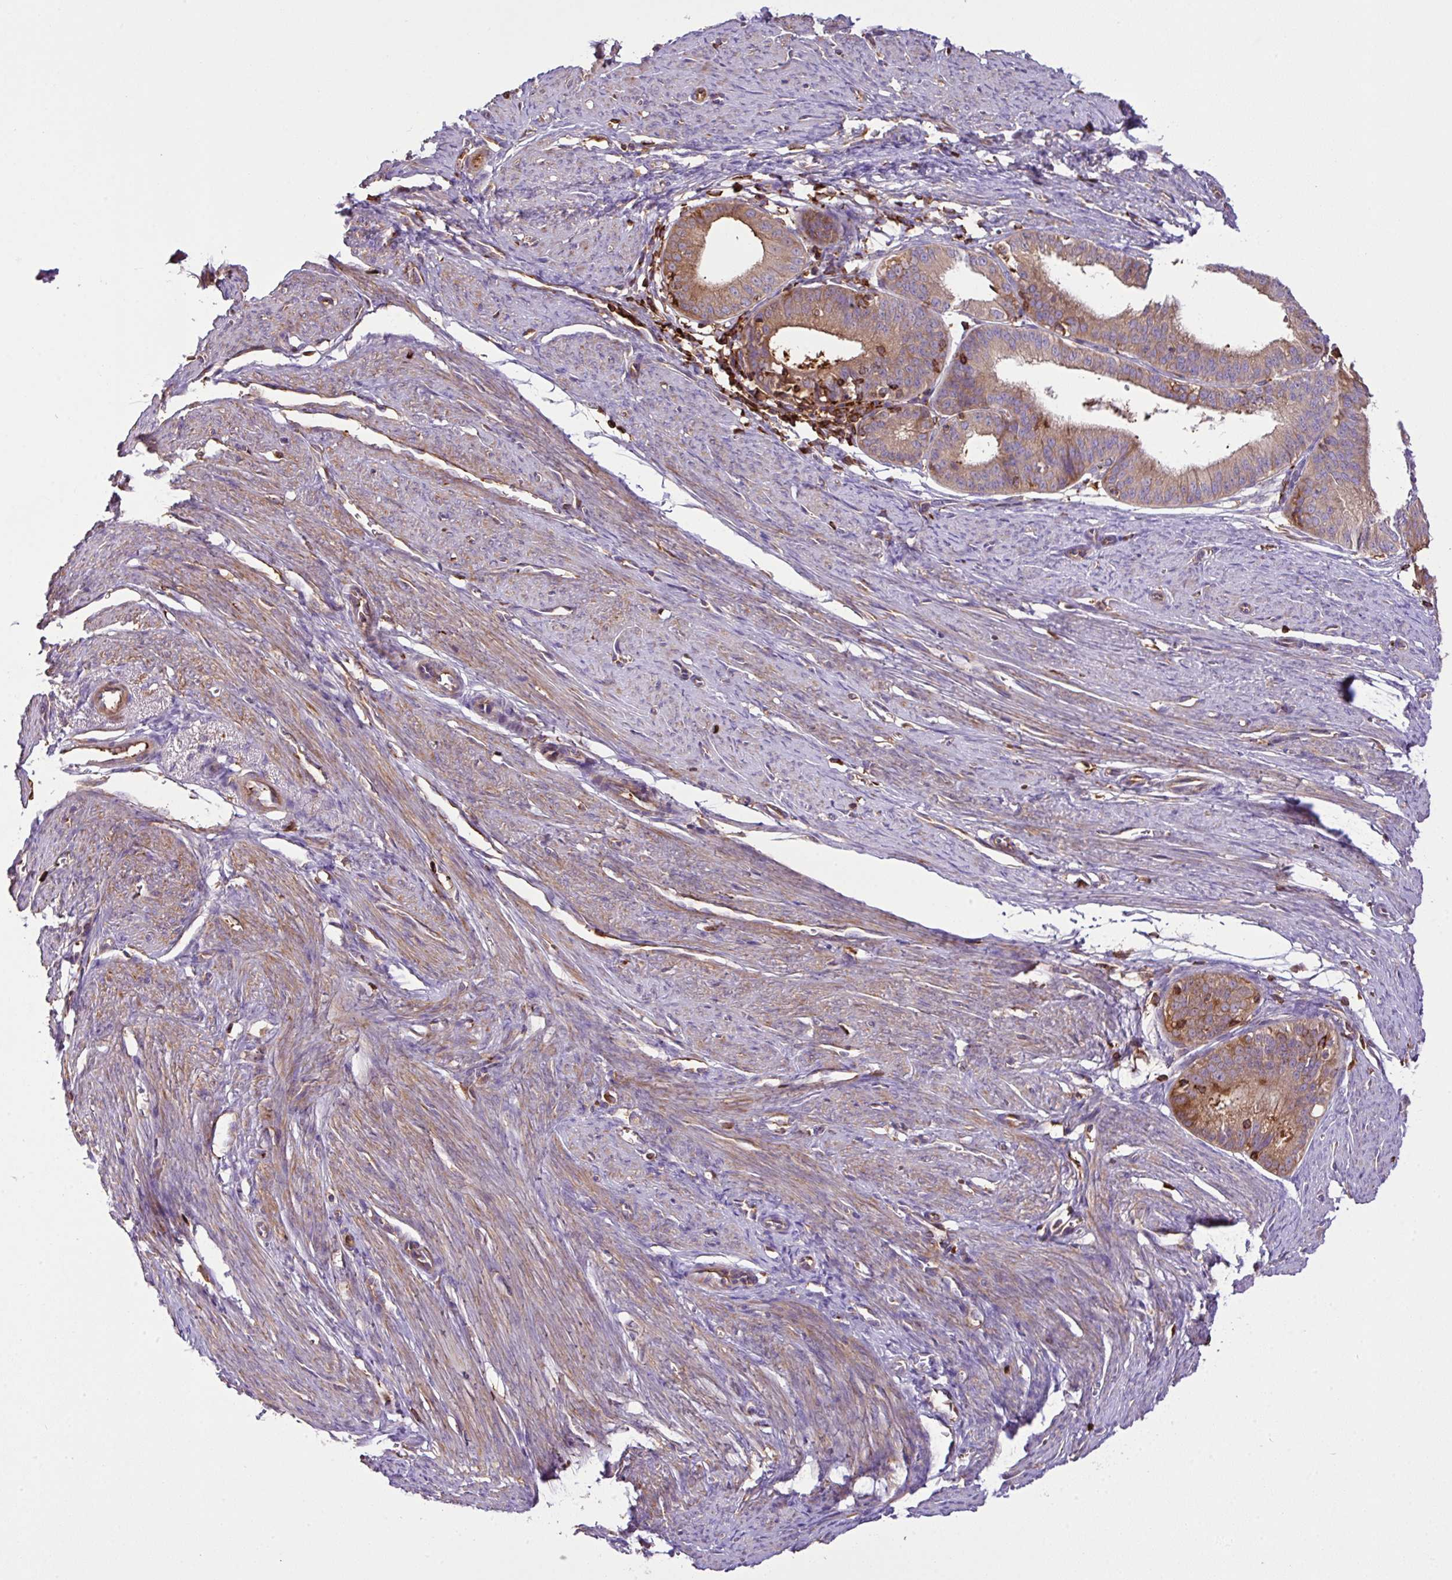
{"staining": {"intensity": "moderate", "quantity": ">75%", "location": "cytoplasmic/membranous"}, "tissue": "endometrial cancer", "cell_type": "Tumor cells", "image_type": "cancer", "snomed": [{"axis": "morphology", "description": "Adenocarcinoma, NOS"}, {"axis": "topography", "description": "Endometrium"}], "caption": "Immunohistochemical staining of human endometrial adenocarcinoma shows medium levels of moderate cytoplasmic/membranous protein positivity in about >75% of tumor cells.", "gene": "PGAP6", "patient": {"sex": "female", "age": 51}}